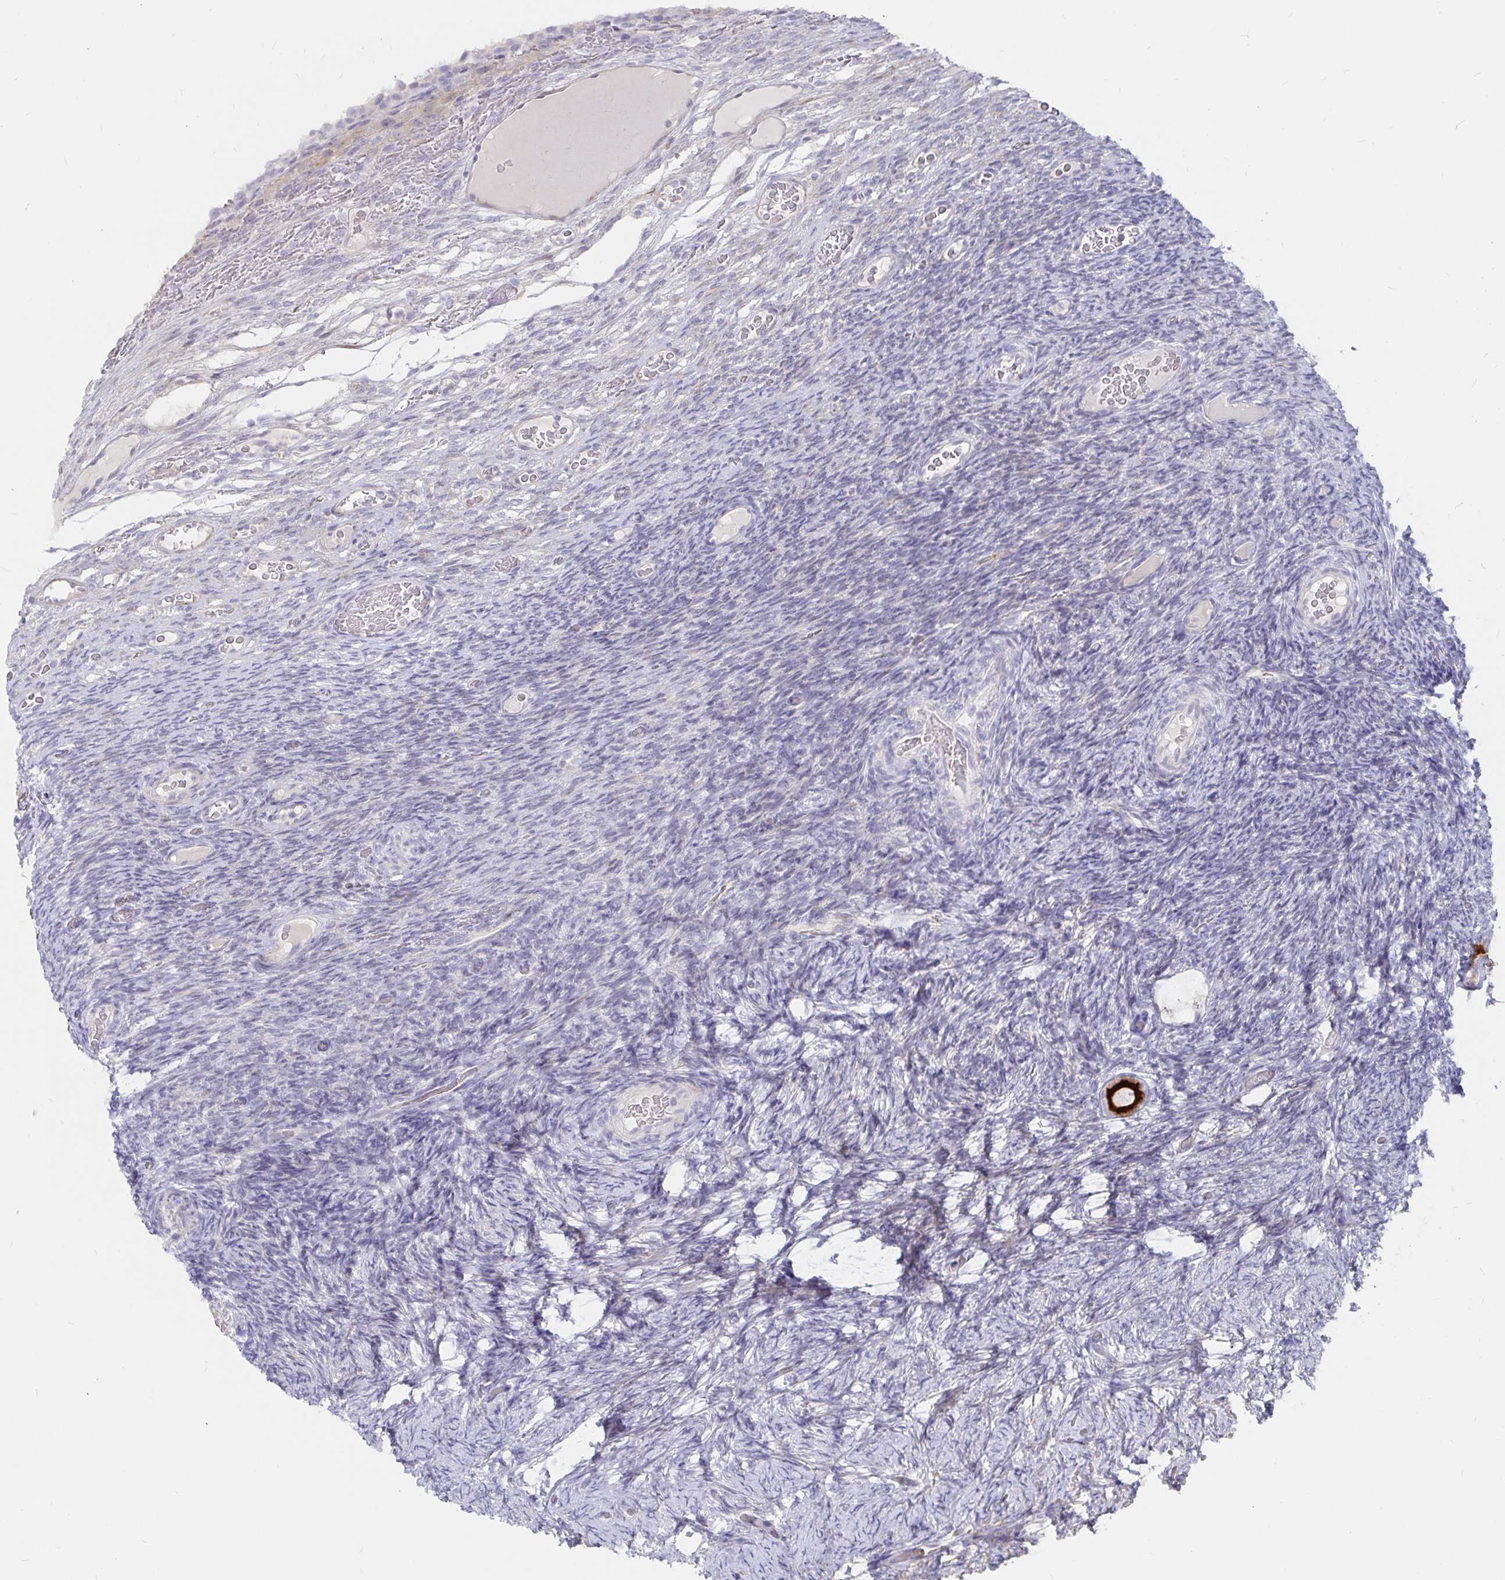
{"staining": {"intensity": "strong", "quantity": ">75%", "location": "cytoplasmic/membranous"}, "tissue": "ovary", "cell_type": "Follicle cells", "image_type": "normal", "snomed": [{"axis": "morphology", "description": "Normal tissue, NOS"}, {"axis": "topography", "description": "Ovary"}], "caption": "Immunohistochemical staining of normal ovary exhibits high levels of strong cytoplasmic/membranous staining in about >75% of follicle cells. The protein of interest is stained brown, and the nuclei are stained in blue (DAB IHC with brightfield microscopy, high magnification).", "gene": "KCTD19", "patient": {"sex": "female", "age": 34}}